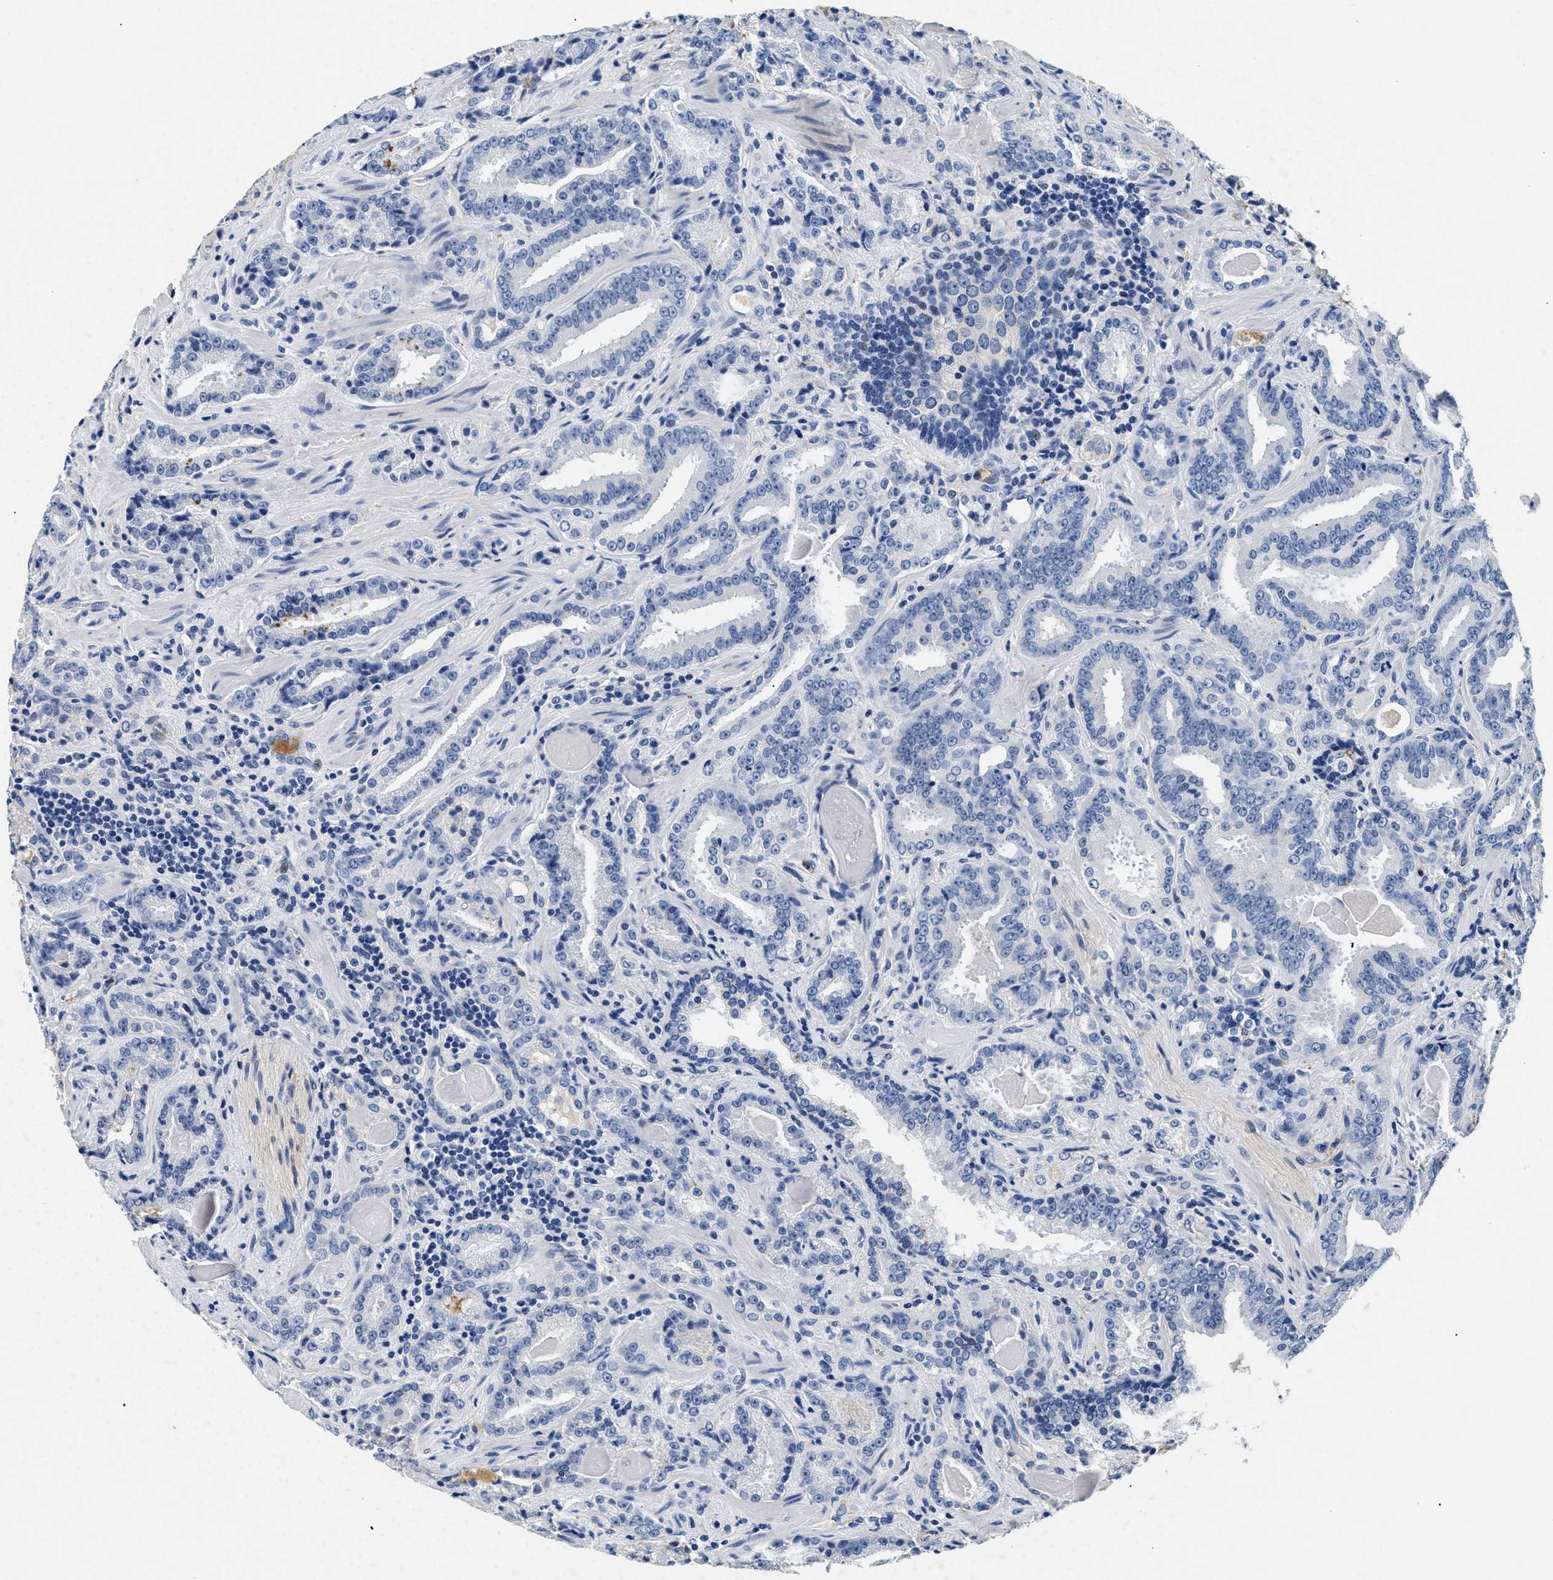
{"staining": {"intensity": "negative", "quantity": "none", "location": "none"}, "tissue": "prostate cancer", "cell_type": "Tumor cells", "image_type": "cancer", "snomed": [{"axis": "morphology", "description": "Adenocarcinoma, Low grade"}, {"axis": "topography", "description": "Prostate"}], "caption": "There is no significant expression in tumor cells of prostate cancer.", "gene": "LAMA3", "patient": {"sex": "male", "age": 60}}